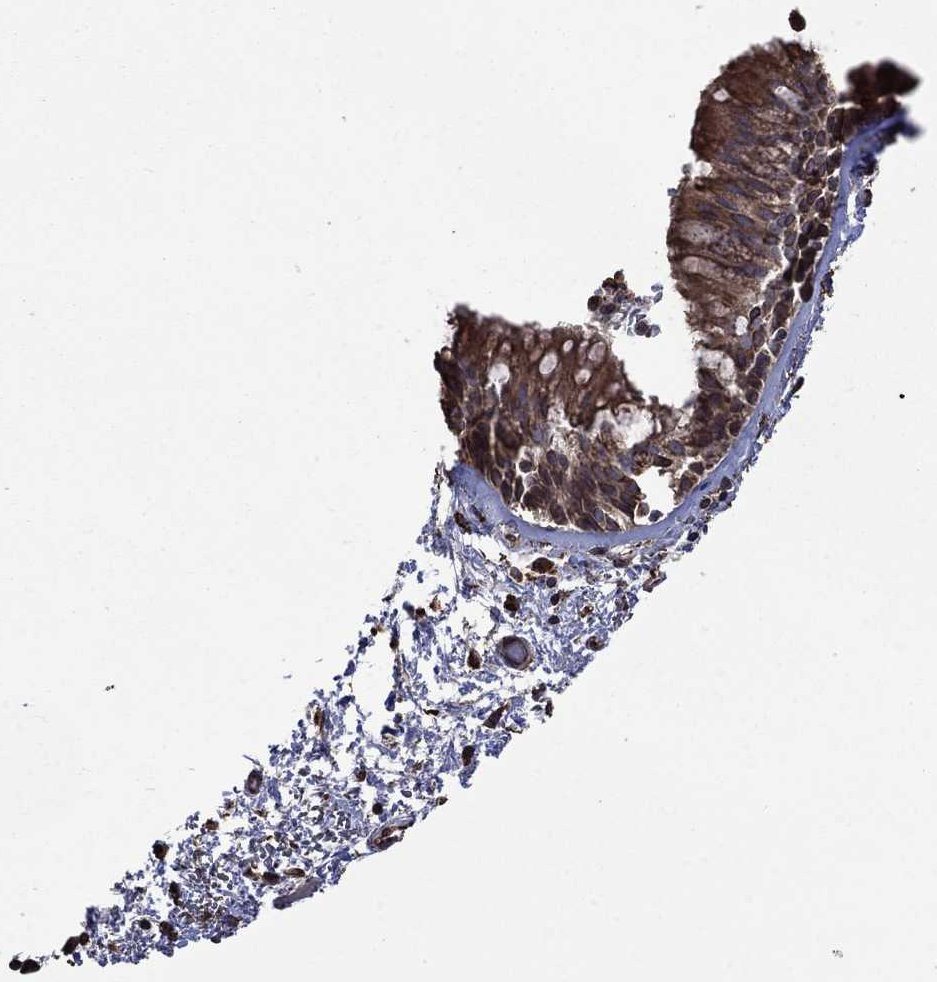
{"staining": {"intensity": "strong", "quantity": "25%-75%", "location": "cytoplasmic/membranous"}, "tissue": "bronchus", "cell_type": "Respiratory epithelial cells", "image_type": "normal", "snomed": [{"axis": "morphology", "description": "Normal tissue, NOS"}, {"axis": "topography", "description": "Bronchus"}, {"axis": "topography", "description": "Lung"}], "caption": "Protein analysis of unremarkable bronchus exhibits strong cytoplasmic/membranous expression in approximately 25%-75% of respiratory epithelial cells. The staining is performed using DAB brown chromogen to label protein expression. The nuclei are counter-stained blue using hematoxylin.", "gene": "ESRRA", "patient": {"sex": "female", "age": 57}}